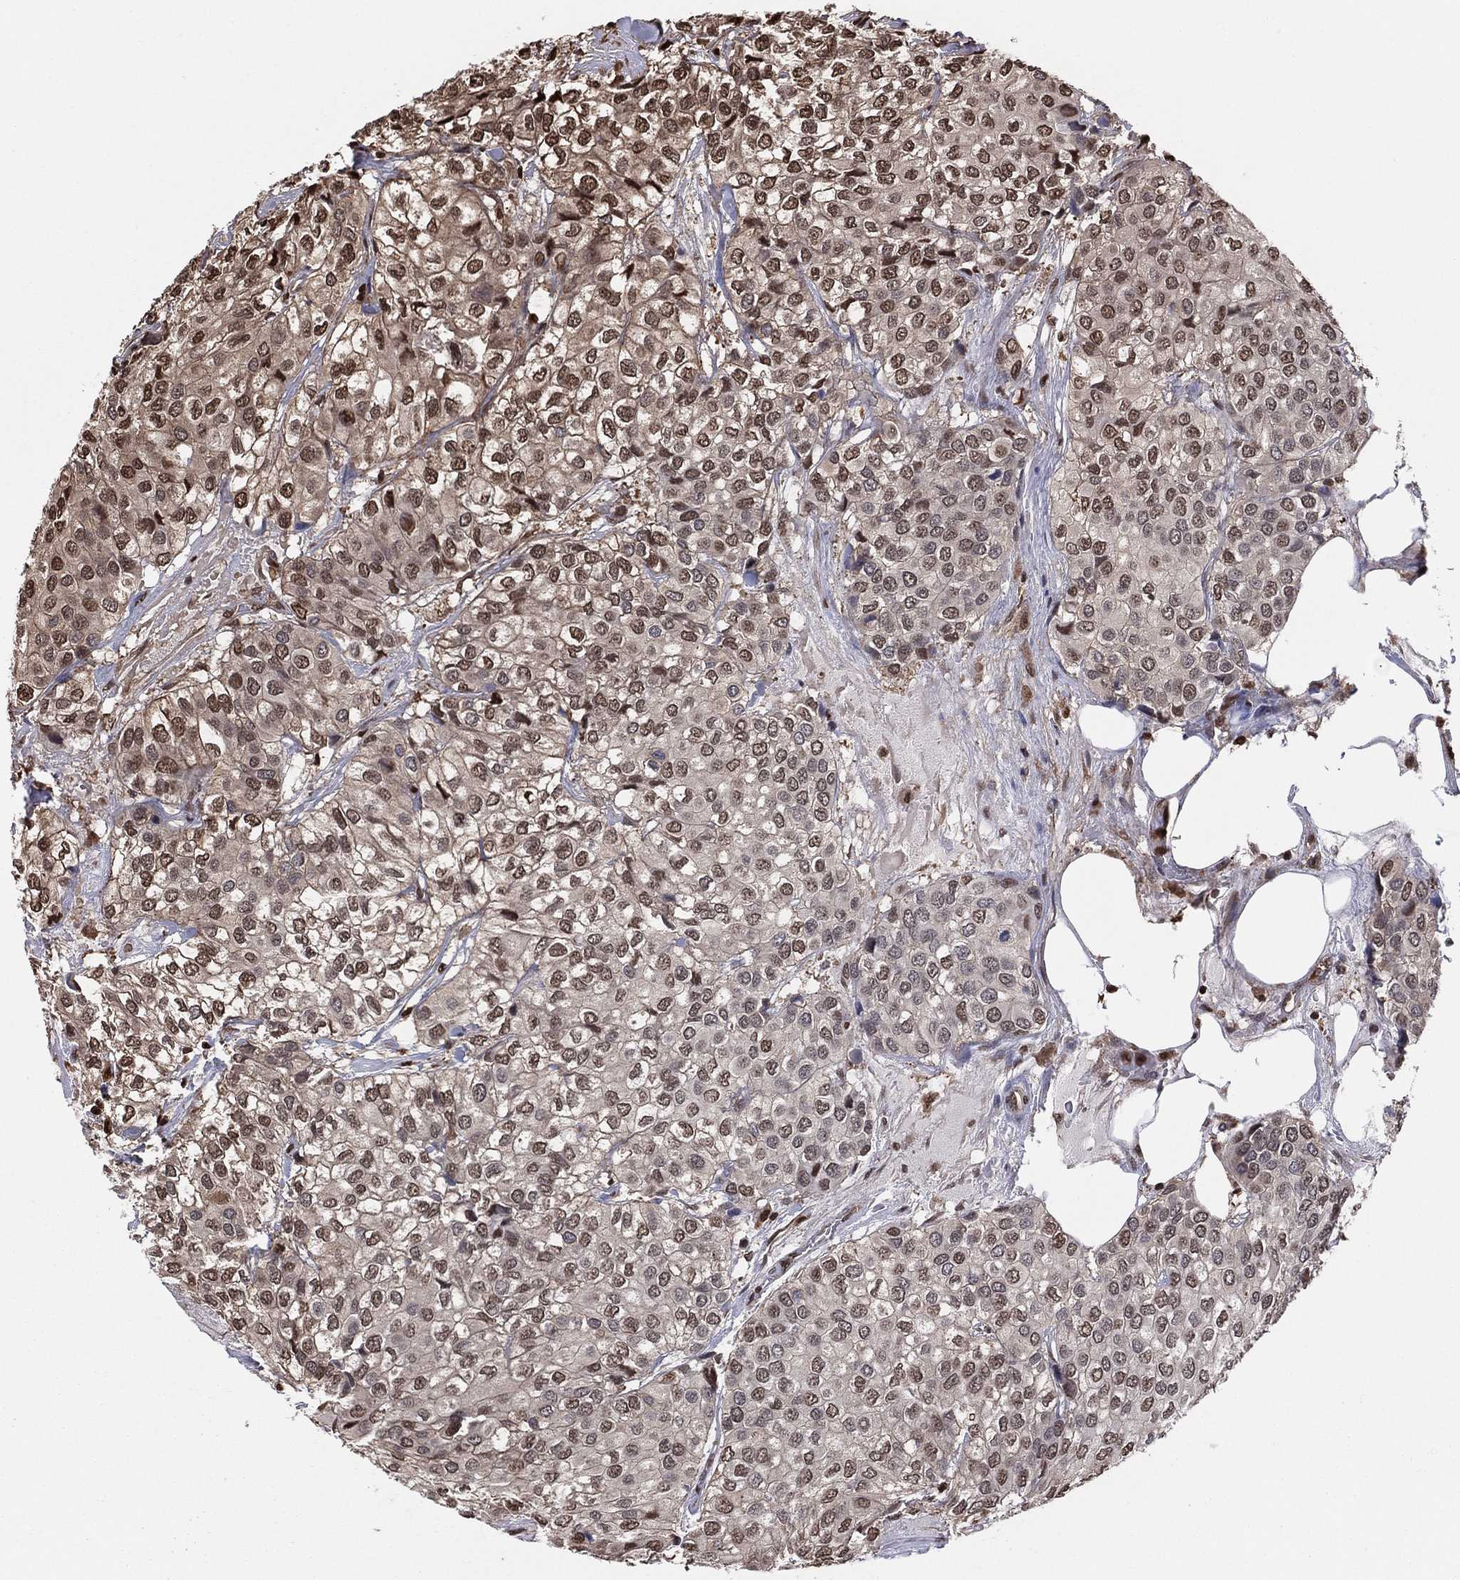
{"staining": {"intensity": "moderate", "quantity": "25%-75%", "location": "nuclear"}, "tissue": "urothelial cancer", "cell_type": "Tumor cells", "image_type": "cancer", "snomed": [{"axis": "morphology", "description": "Urothelial carcinoma, High grade"}, {"axis": "topography", "description": "Urinary bladder"}], "caption": "This histopathology image exhibits urothelial cancer stained with immunohistochemistry (IHC) to label a protein in brown. The nuclear of tumor cells show moderate positivity for the protein. Nuclei are counter-stained blue.", "gene": "GAPDH", "patient": {"sex": "male", "age": 73}}